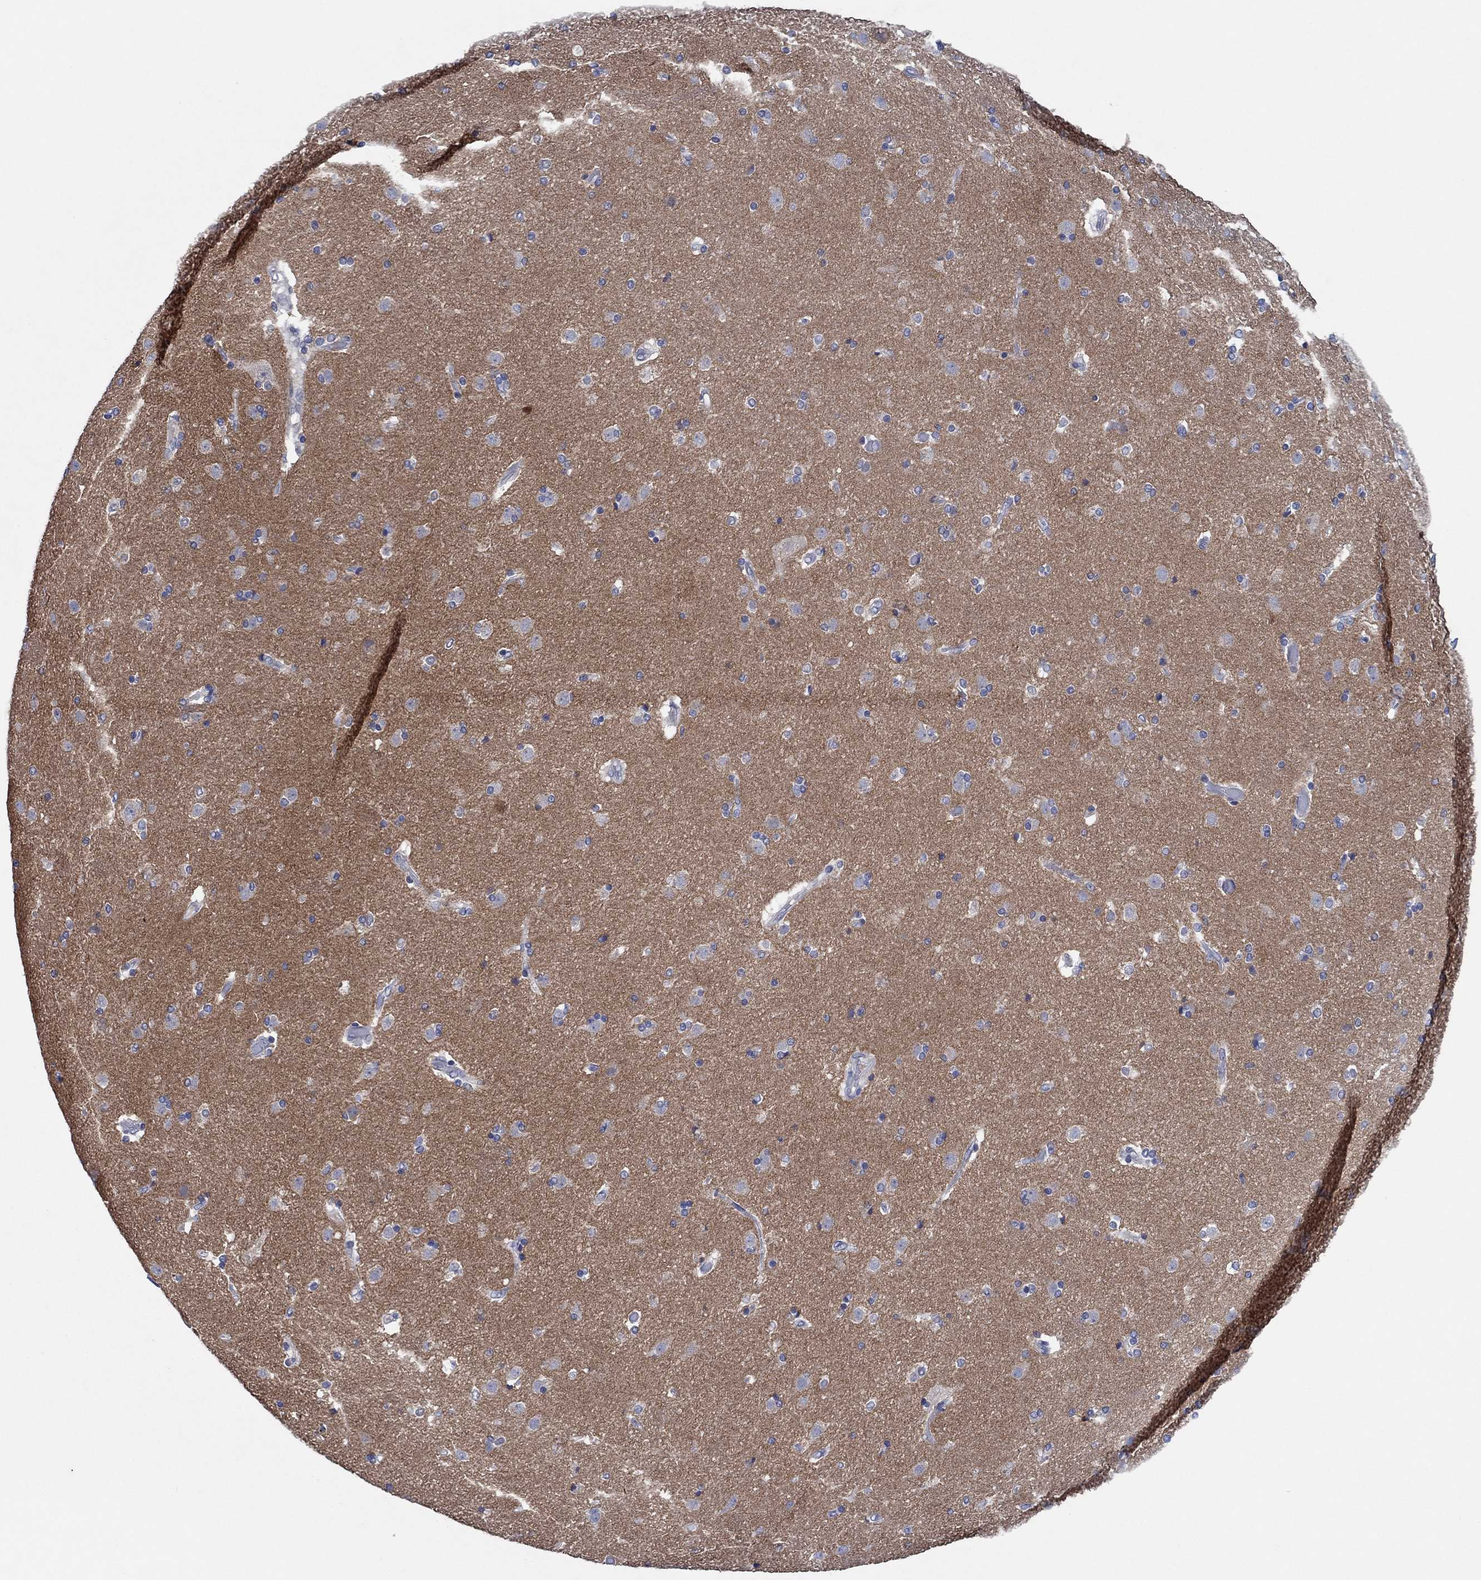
{"staining": {"intensity": "negative", "quantity": "none", "location": "none"}, "tissue": "caudate", "cell_type": "Glial cells", "image_type": "normal", "snomed": [{"axis": "morphology", "description": "Normal tissue, NOS"}, {"axis": "topography", "description": "Lateral ventricle wall"}], "caption": "A histopathology image of human caudate is negative for staining in glial cells. (DAB (3,3'-diaminobenzidine) immunohistochemistry visualized using brightfield microscopy, high magnification).", "gene": "PRRT3", "patient": {"sex": "male", "age": 54}}